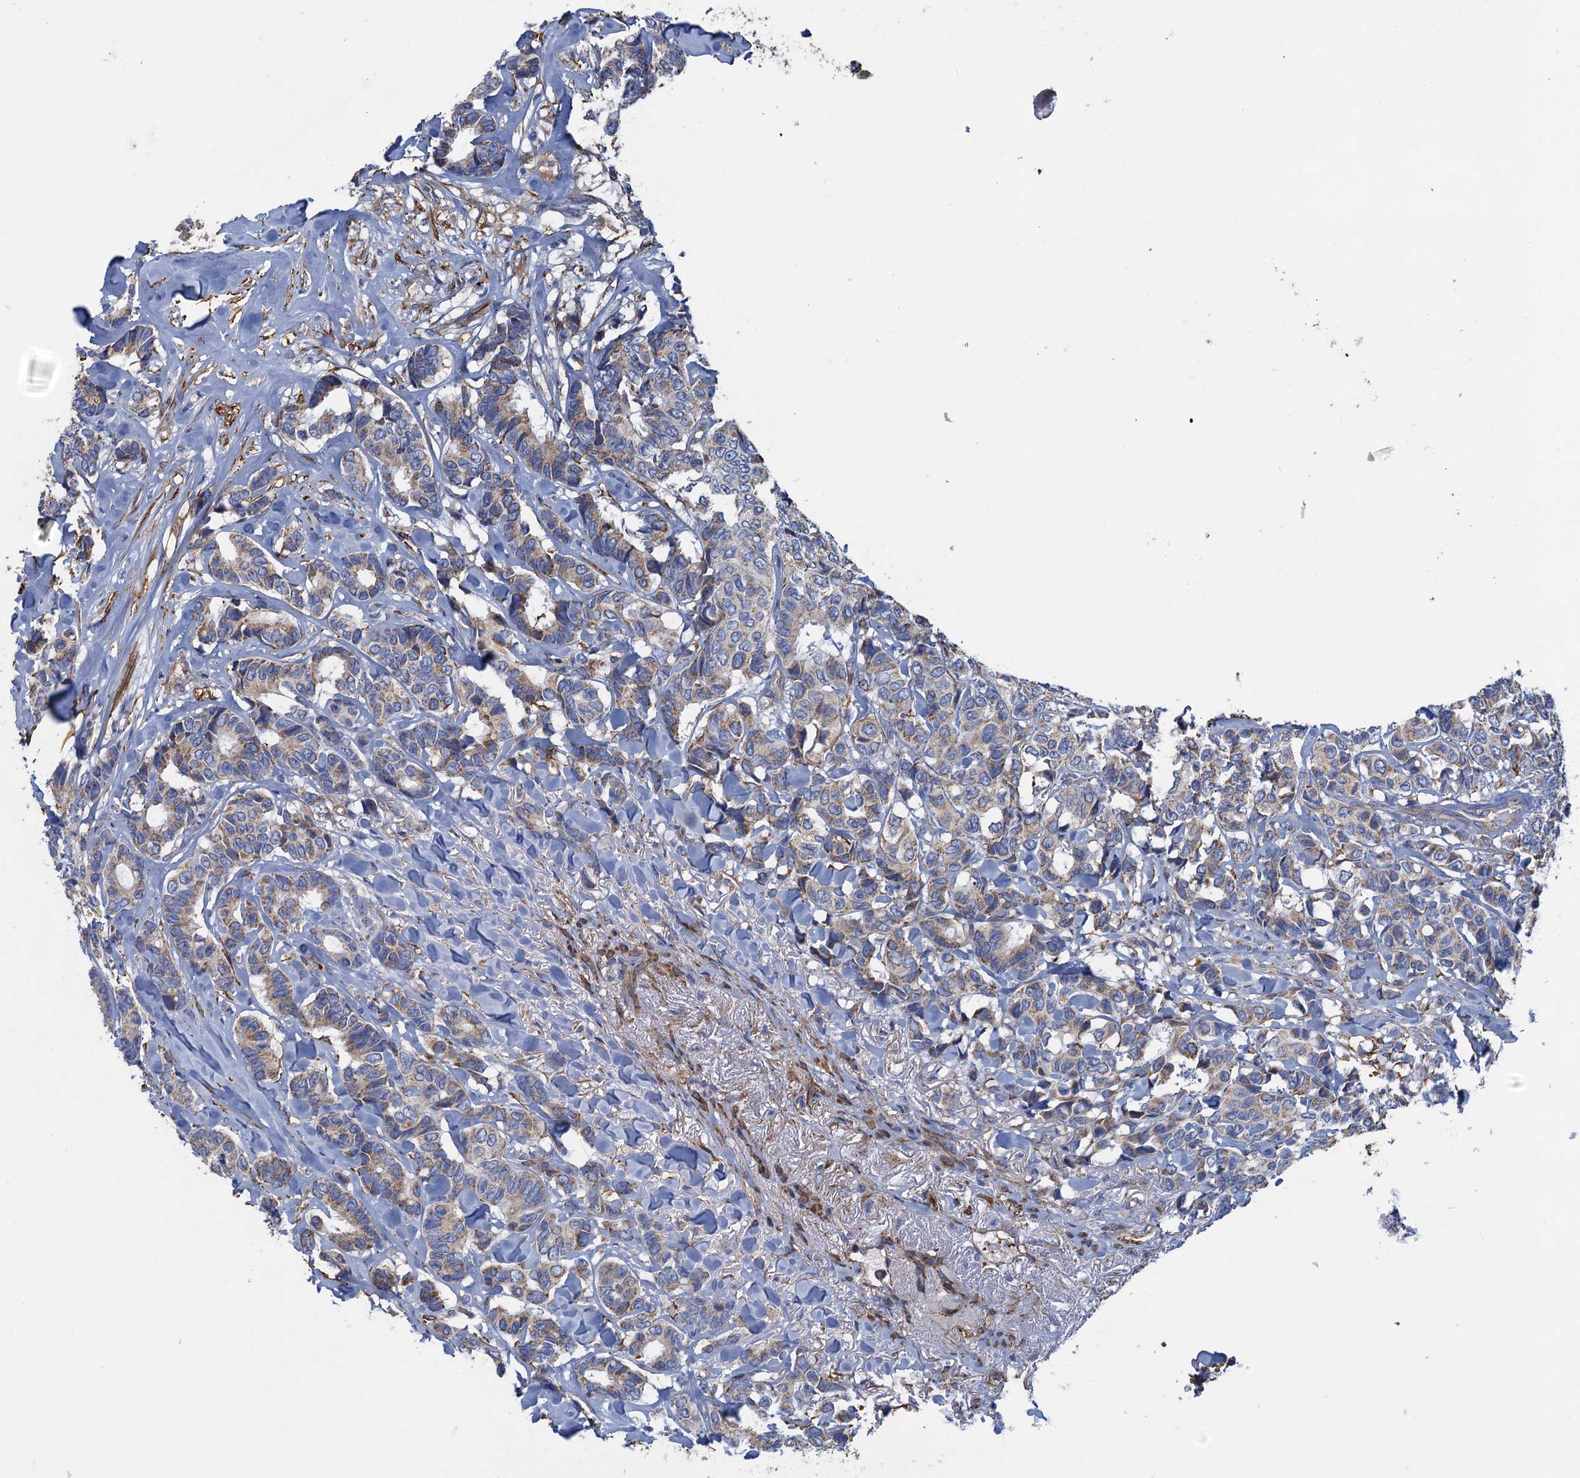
{"staining": {"intensity": "weak", "quantity": "25%-75%", "location": "cytoplasmic/membranous"}, "tissue": "breast cancer", "cell_type": "Tumor cells", "image_type": "cancer", "snomed": [{"axis": "morphology", "description": "Duct carcinoma"}, {"axis": "topography", "description": "Breast"}], "caption": "Protein staining of breast cancer (invasive ductal carcinoma) tissue demonstrates weak cytoplasmic/membranous expression in approximately 25%-75% of tumor cells.", "gene": "GCSH", "patient": {"sex": "female", "age": 87}}